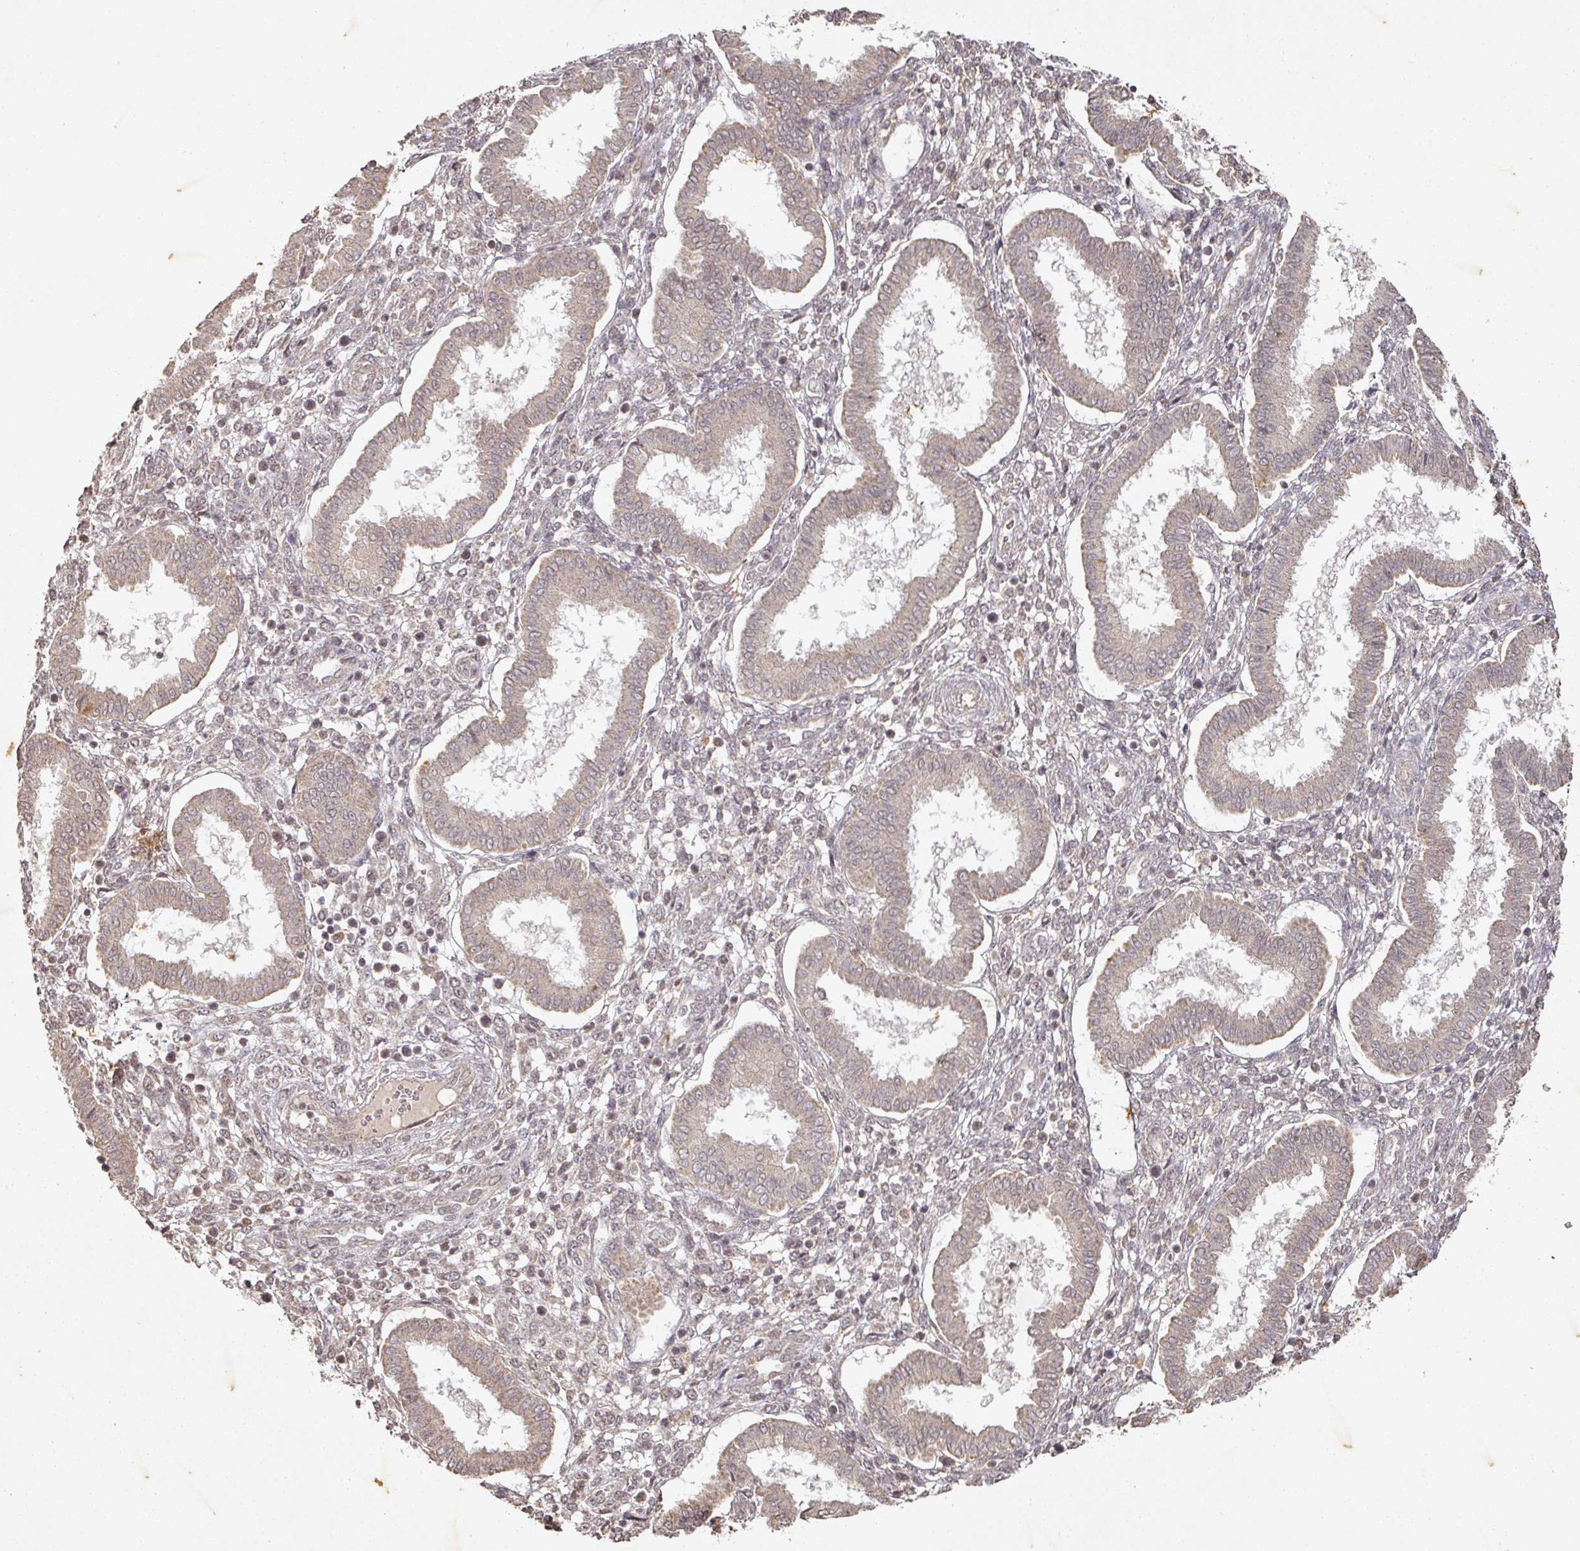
{"staining": {"intensity": "weak", "quantity": "<25%", "location": "cytoplasmic/membranous"}, "tissue": "endometrium", "cell_type": "Cells in endometrial stroma", "image_type": "normal", "snomed": [{"axis": "morphology", "description": "Normal tissue, NOS"}, {"axis": "topography", "description": "Endometrium"}], "caption": "Immunohistochemical staining of benign endometrium shows no significant expression in cells in endometrial stroma.", "gene": "CAPN5", "patient": {"sex": "female", "age": 24}}